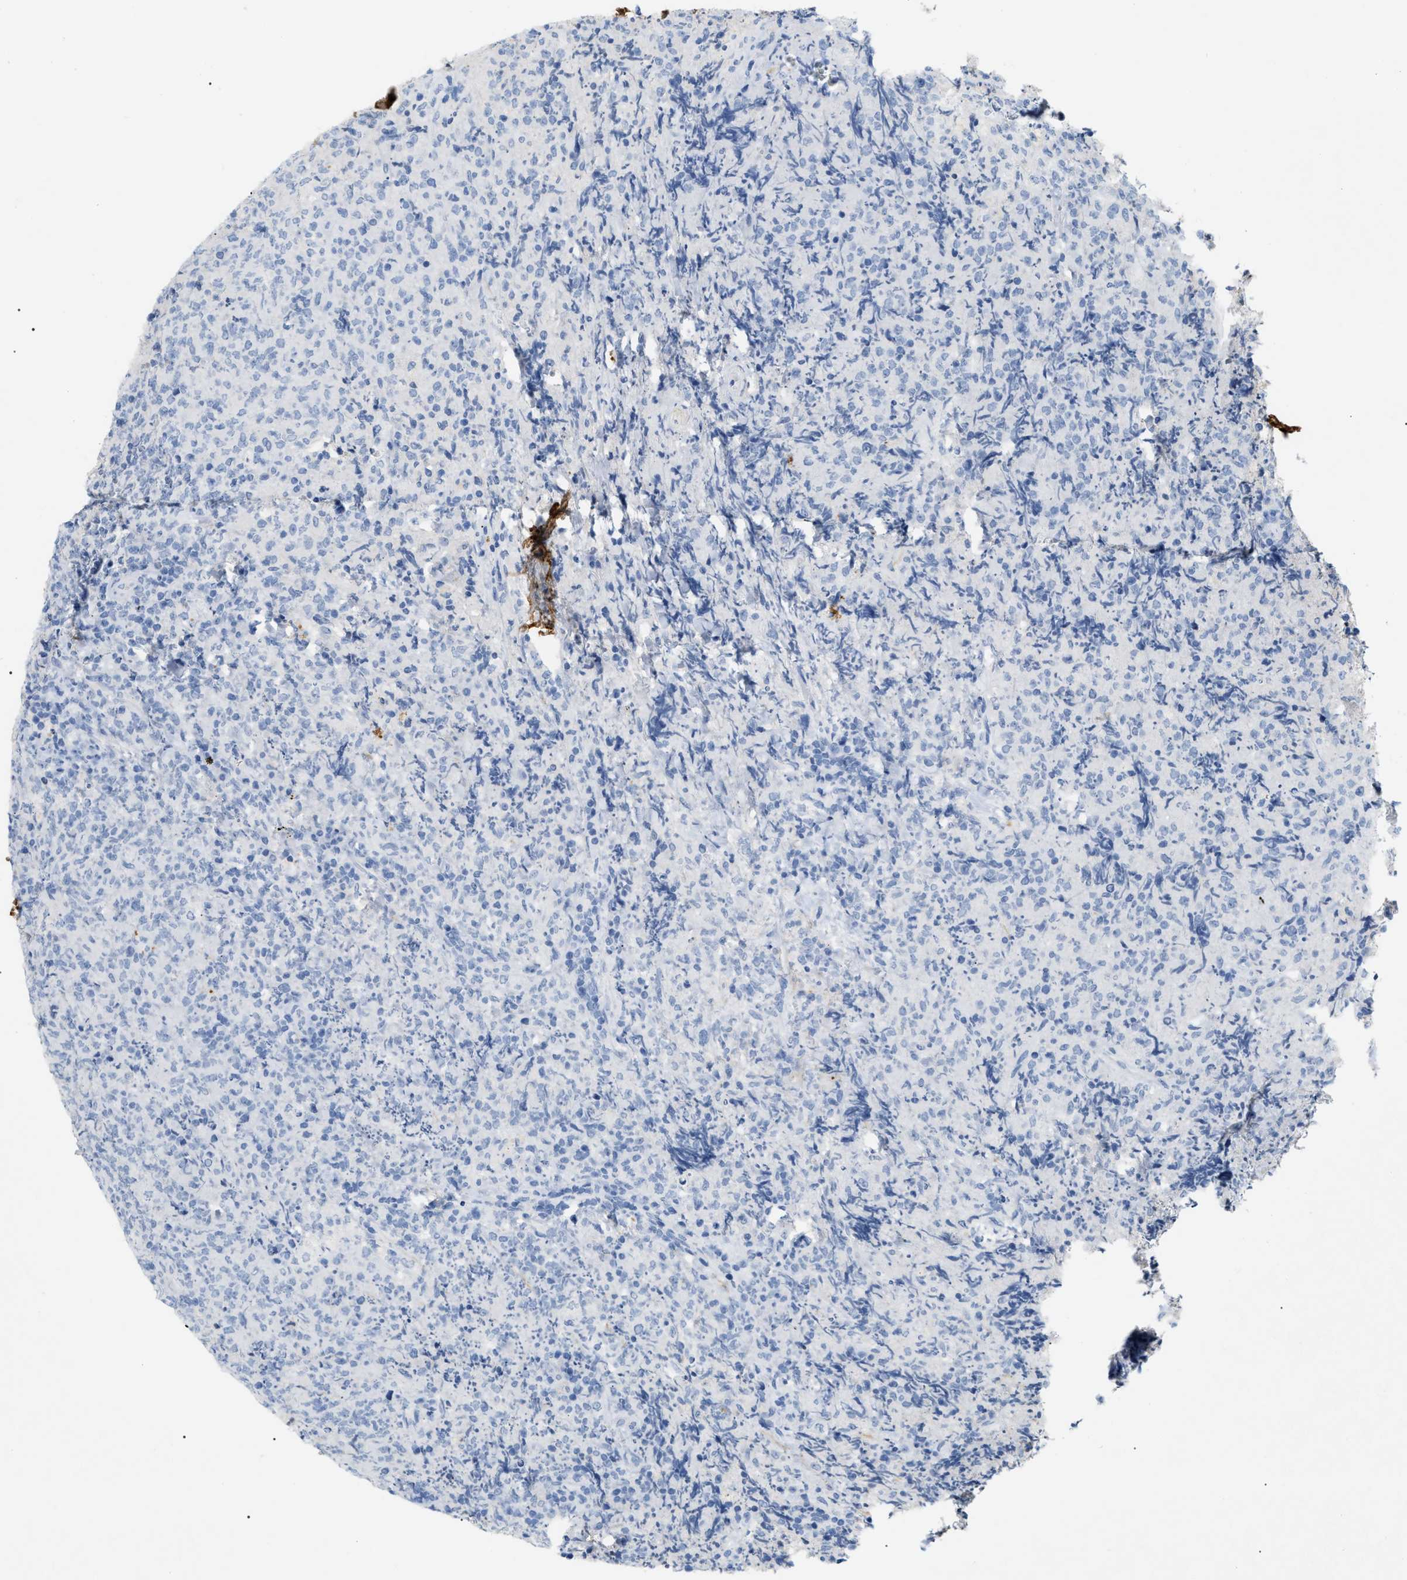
{"staining": {"intensity": "negative", "quantity": "none", "location": "none"}, "tissue": "lymphoma", "cell_type": "Tumor cells", "image_type": "cancer", "snomed": [{"axis": "morphology", "description": "Malignant lymphoma, non-Hodgkin's type, High grade"}, {"axis": "topography", "description": "Tonsil"}], "caption": "This is an immunohistochemistry (IHC) micrograph of lymphoma. There is no positivity in tumor cells.", "gene": "CFH", "patient": {"sex": "female", "age": 36}}